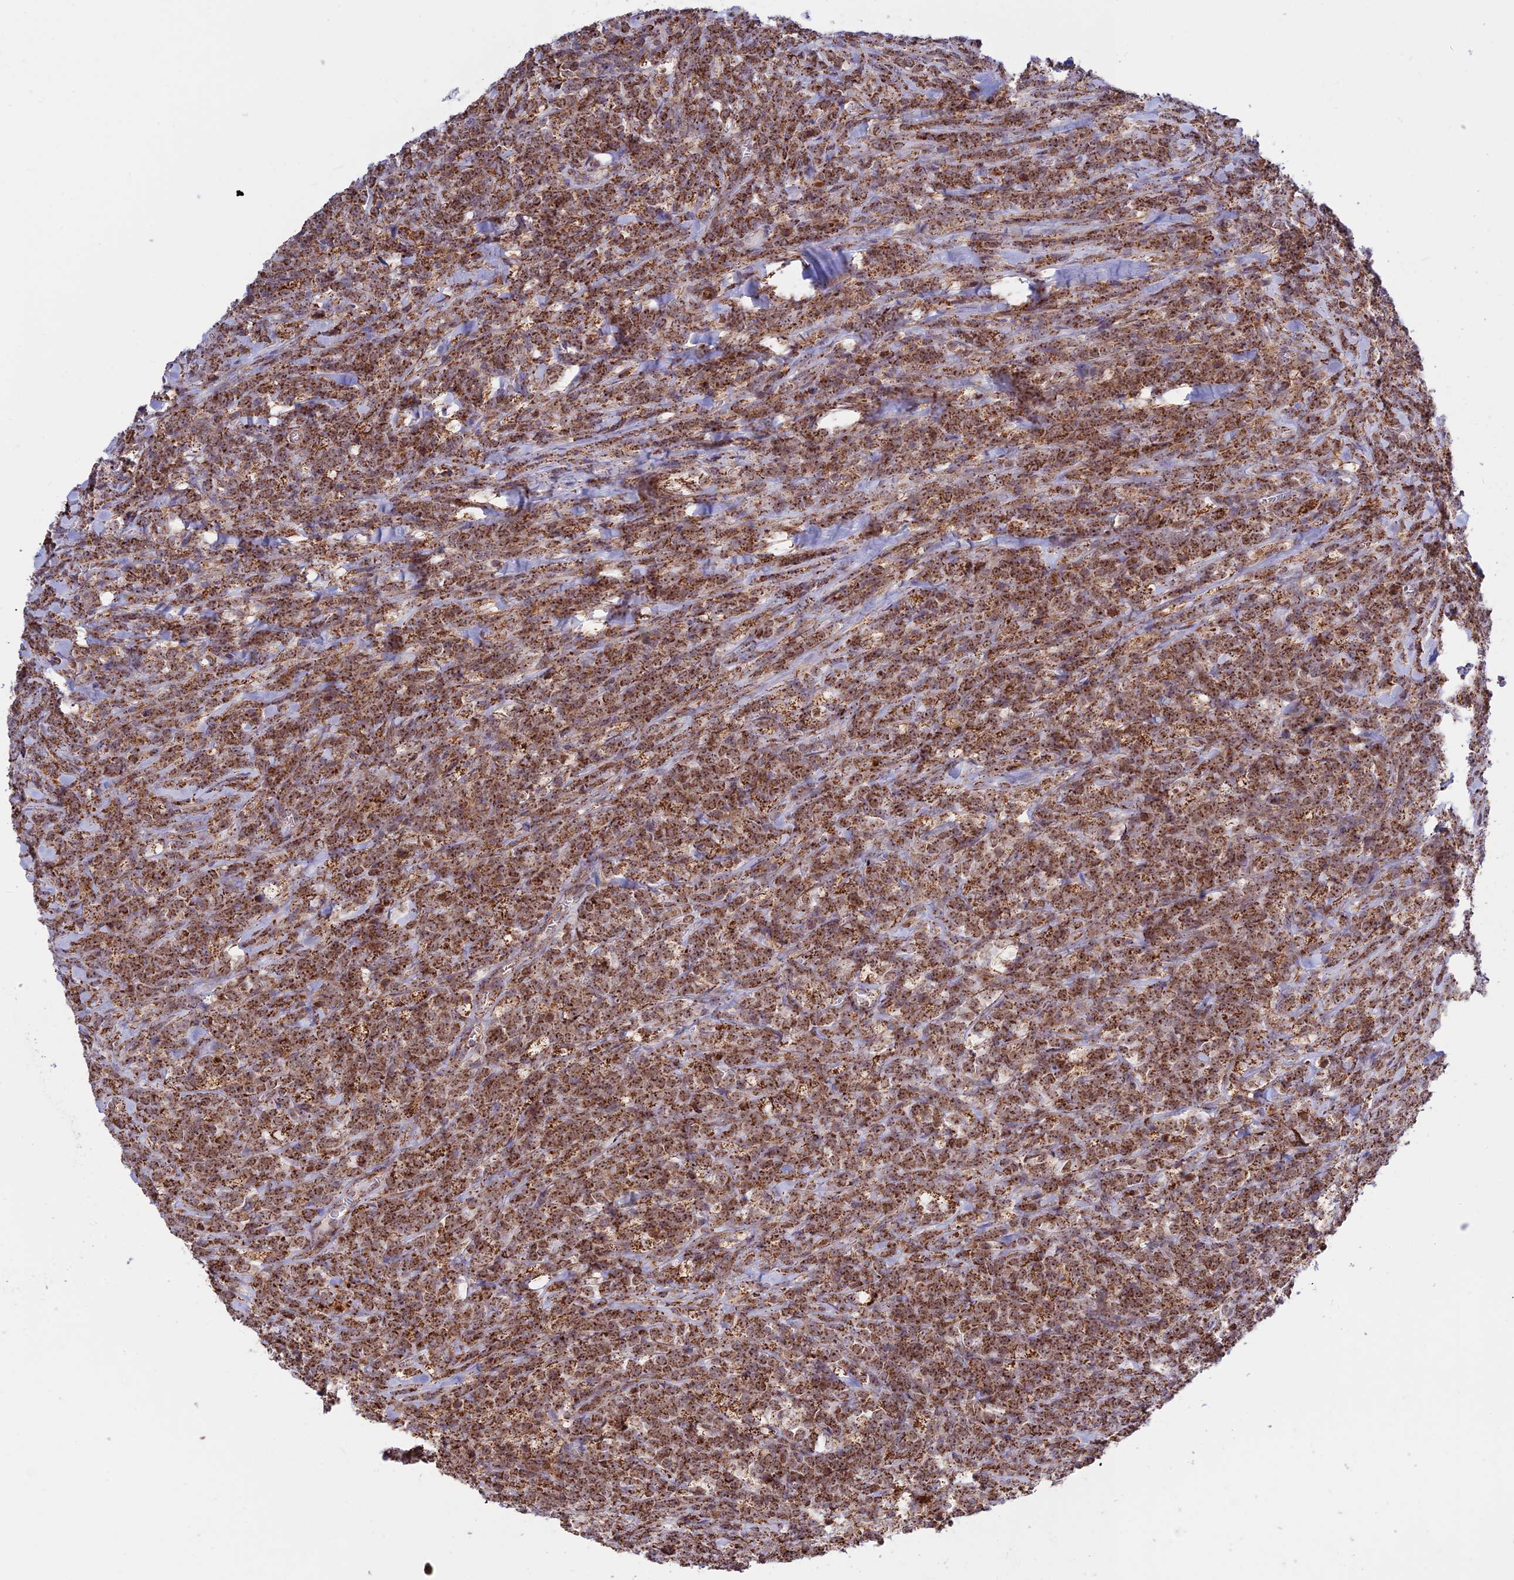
{"staining": {"intensity": "strong", "quantity": ">75%", "location": "cytoplasmic/membranous"}, "tissue": "lymphoma", "cell_type": "Tumor cells", "image_type": "cancer", "snomed": [{"axis": "morphology", "description": "Malignant lymphoma, non-Hodgkin's type, High grade"}, {"axis": "topography", "description": "Small intestine"}], "caption": "Immunohistochemistry micrograph of neoplastic tissue: high-grade malignant lymphoma, non-Hodgkin's type stained using immunohistochemistry shows high levels of strong protein expression localized specifically in the cytoplasmic/membranous of tumor cells, appearing as a cytoplasmic/membranous brown color.", "gene": "POLR1G", "patient": {"sex": "male", "age": 8}}